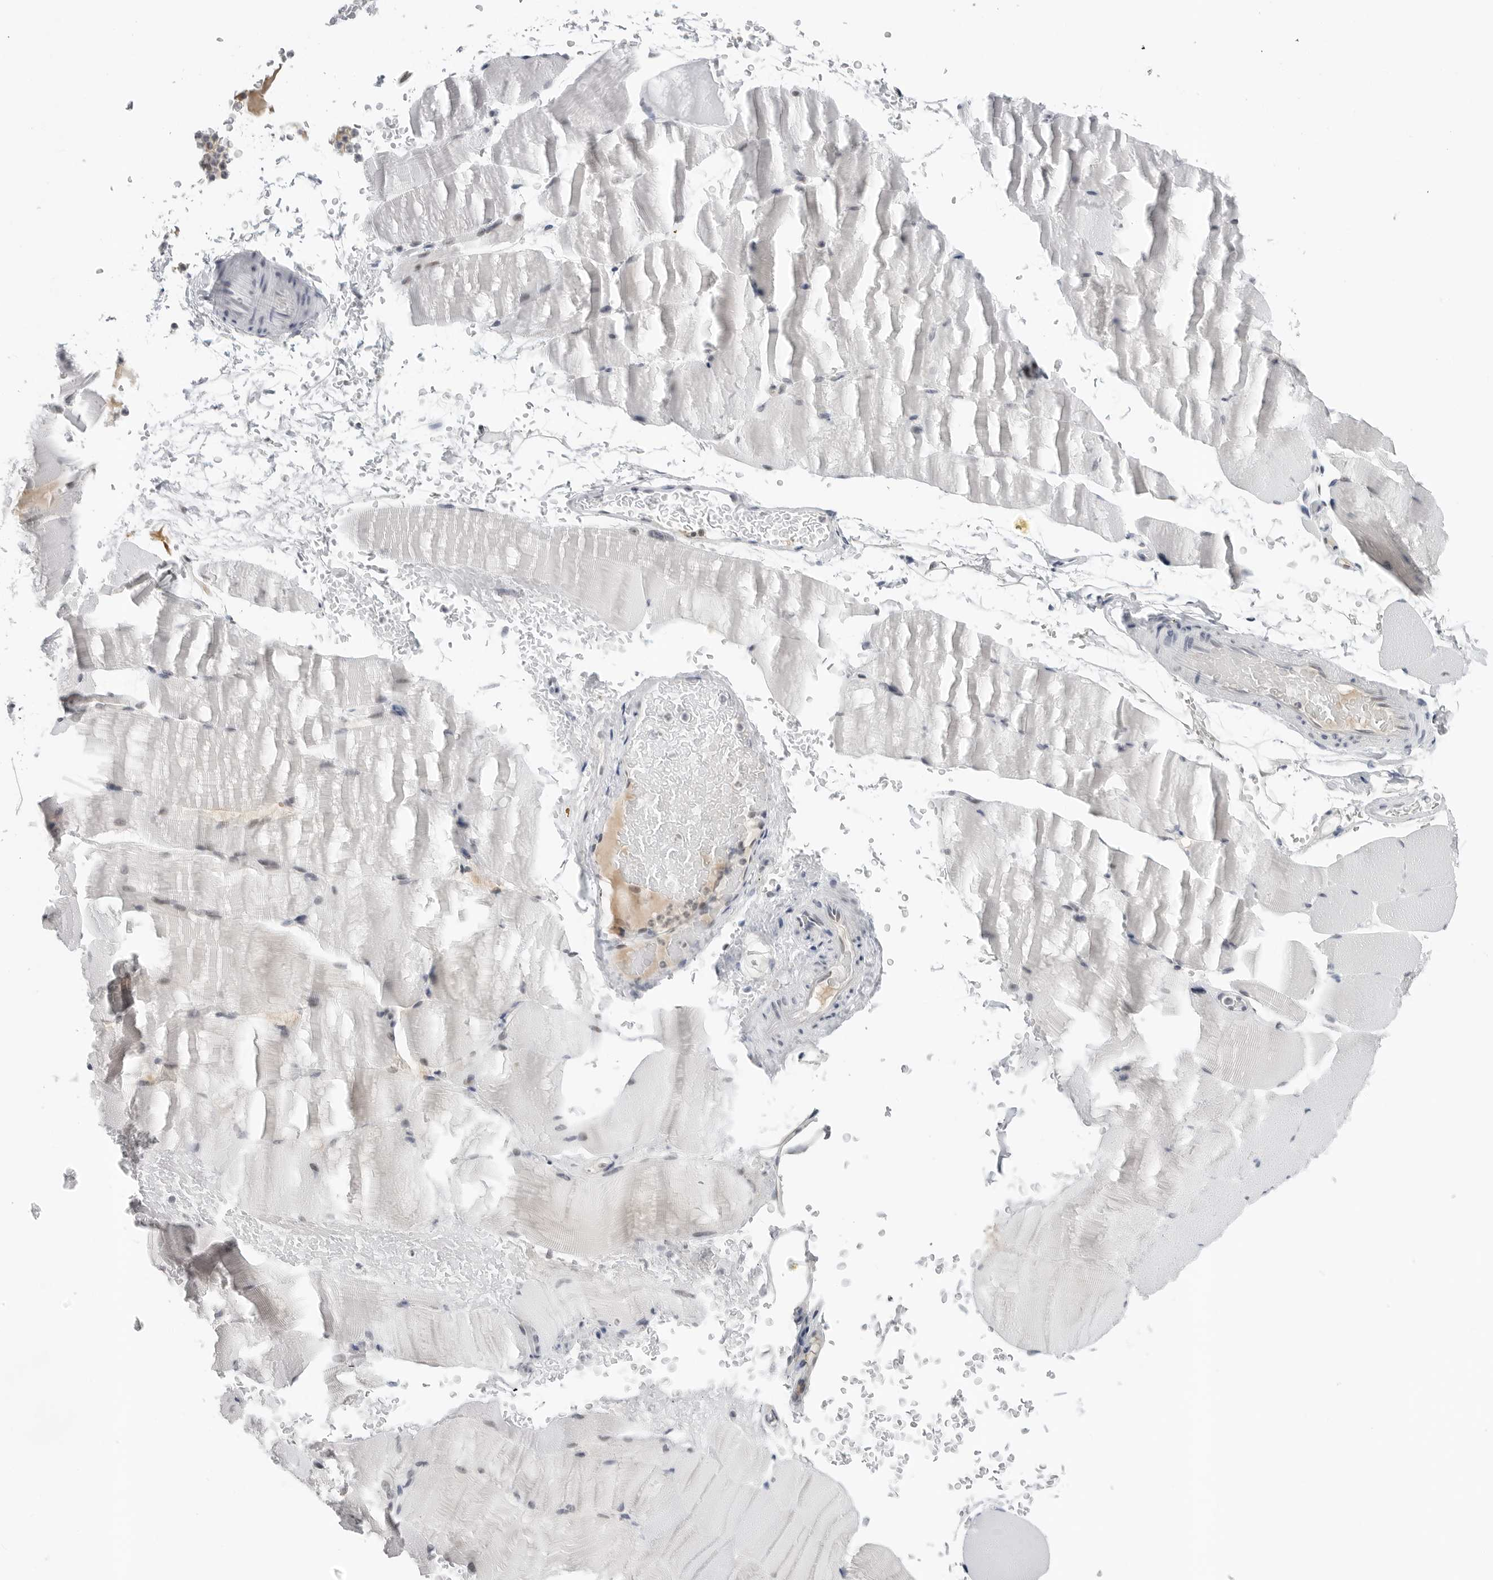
{"staining": {"intensity": "negative", "quantity": "none", "location": "none"}, "tissue": "skeletal muscle", "cell_type": "Myocytes", "image_type": "normal", "snomed": [{"axis": "morphology", "description": "Normal tissue, NOS"}, {"axis": "topography", "description": "Skeletal muscle"}, {"axis": "topography", "description": "Parathyroid gland"}], "caption": "Photomicrograph shows no significant protein staining in myocytes of unremarkable skeletal muscle. The staining is performed using DAB (3,3'-diaminobenzidine) brown chromogen with nuclei counter-stained in using hematoxylin.", "gene": "WRAP53", "patient": {"sex": "female", "age": 37}}